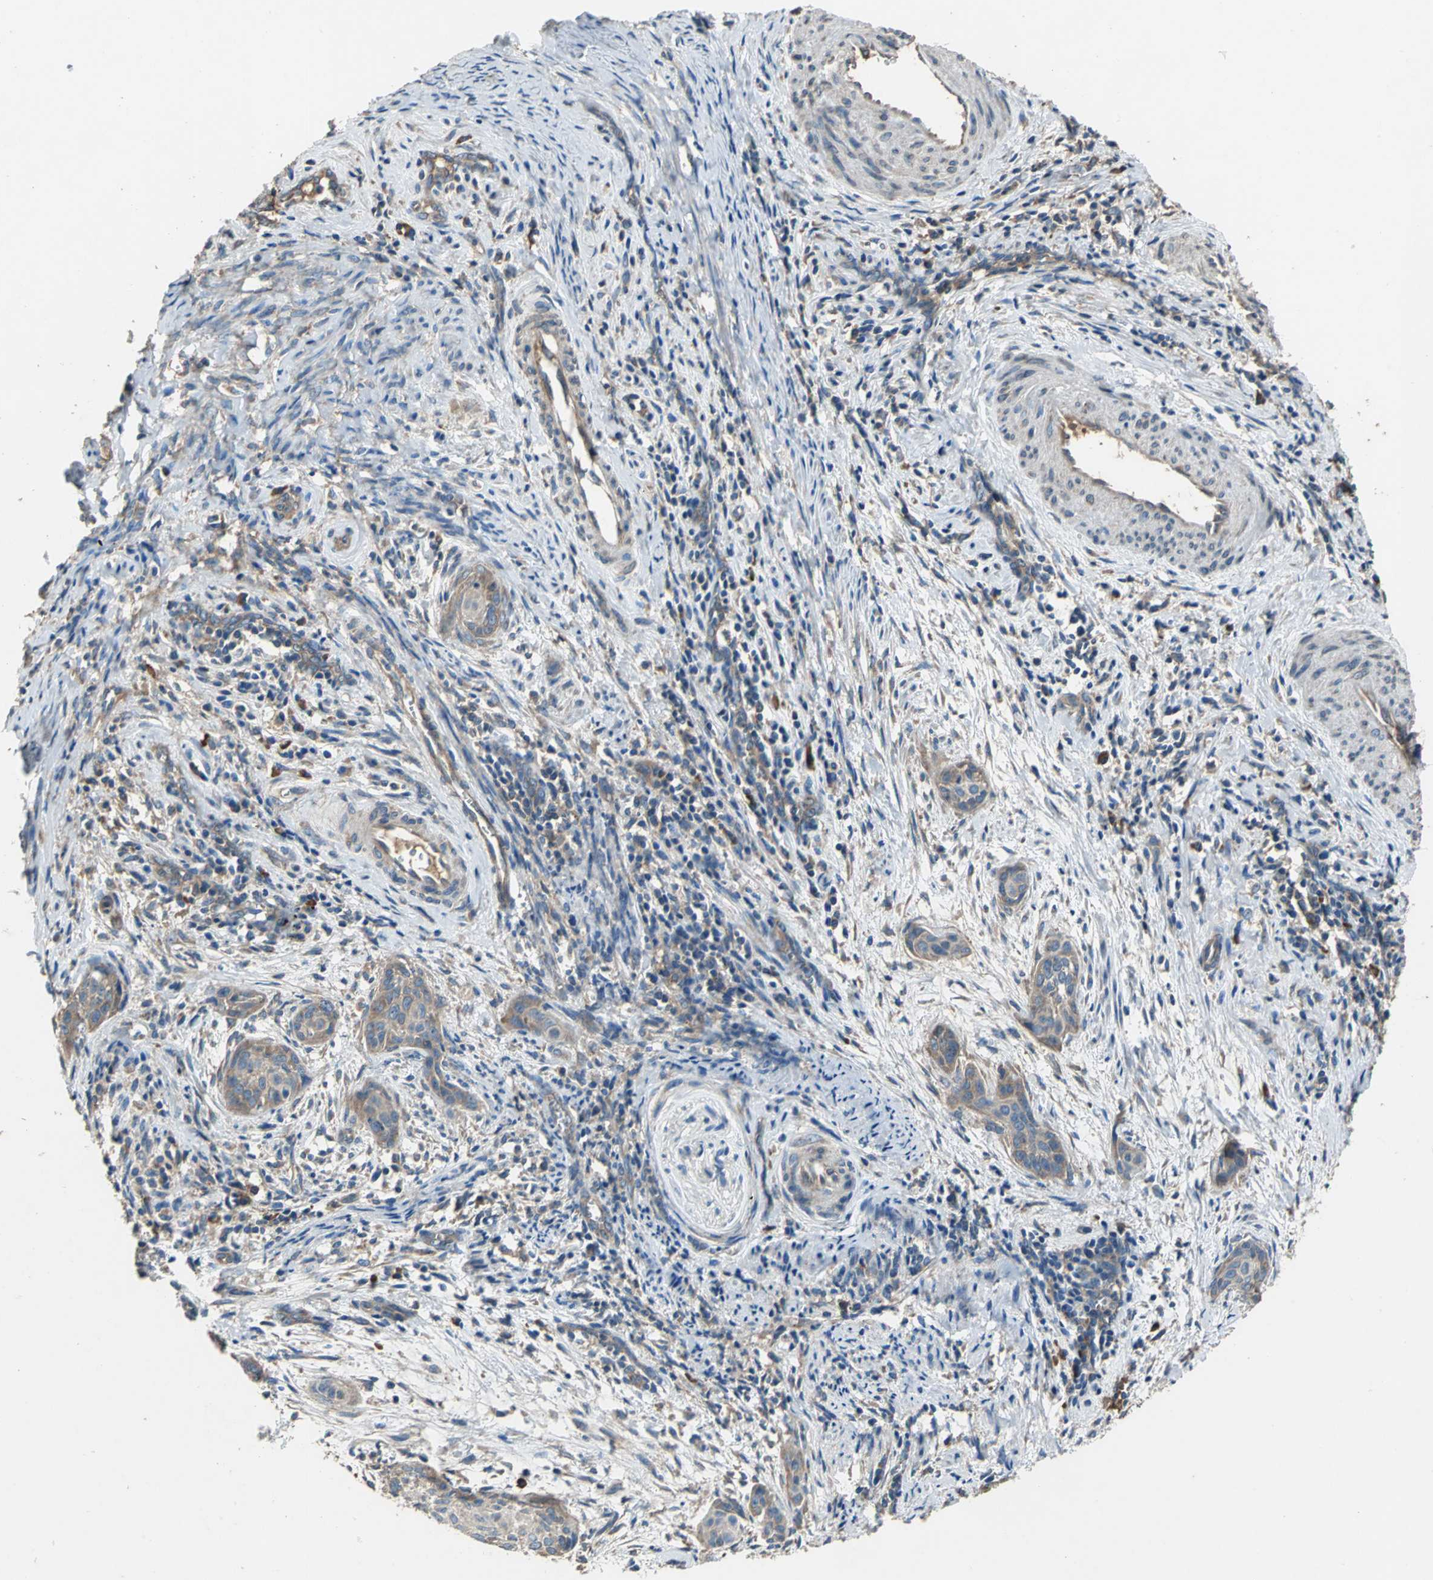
{"staining": {"intensity": "weak", "quantity": ">75%", "location": "cytoplasmic/membranous"}, "tissue": "cervical cancer", "cell_type": "Tumor cells", "image_type": "cancer", "snomed": [{"axis": "morphology", "description": "Squamous cell carcinoma, NOS"}, {"axis": "topography", "description": "Cervix"}], "caption": "Squamous cell carcinoma (cervical) stained for a protein (brown) exhibits weak cytoplasmic/membranous positive expression in about >75% of tumor cells.", "gene": "HEPH", "patient": {"sex": "female", "age": 33}}